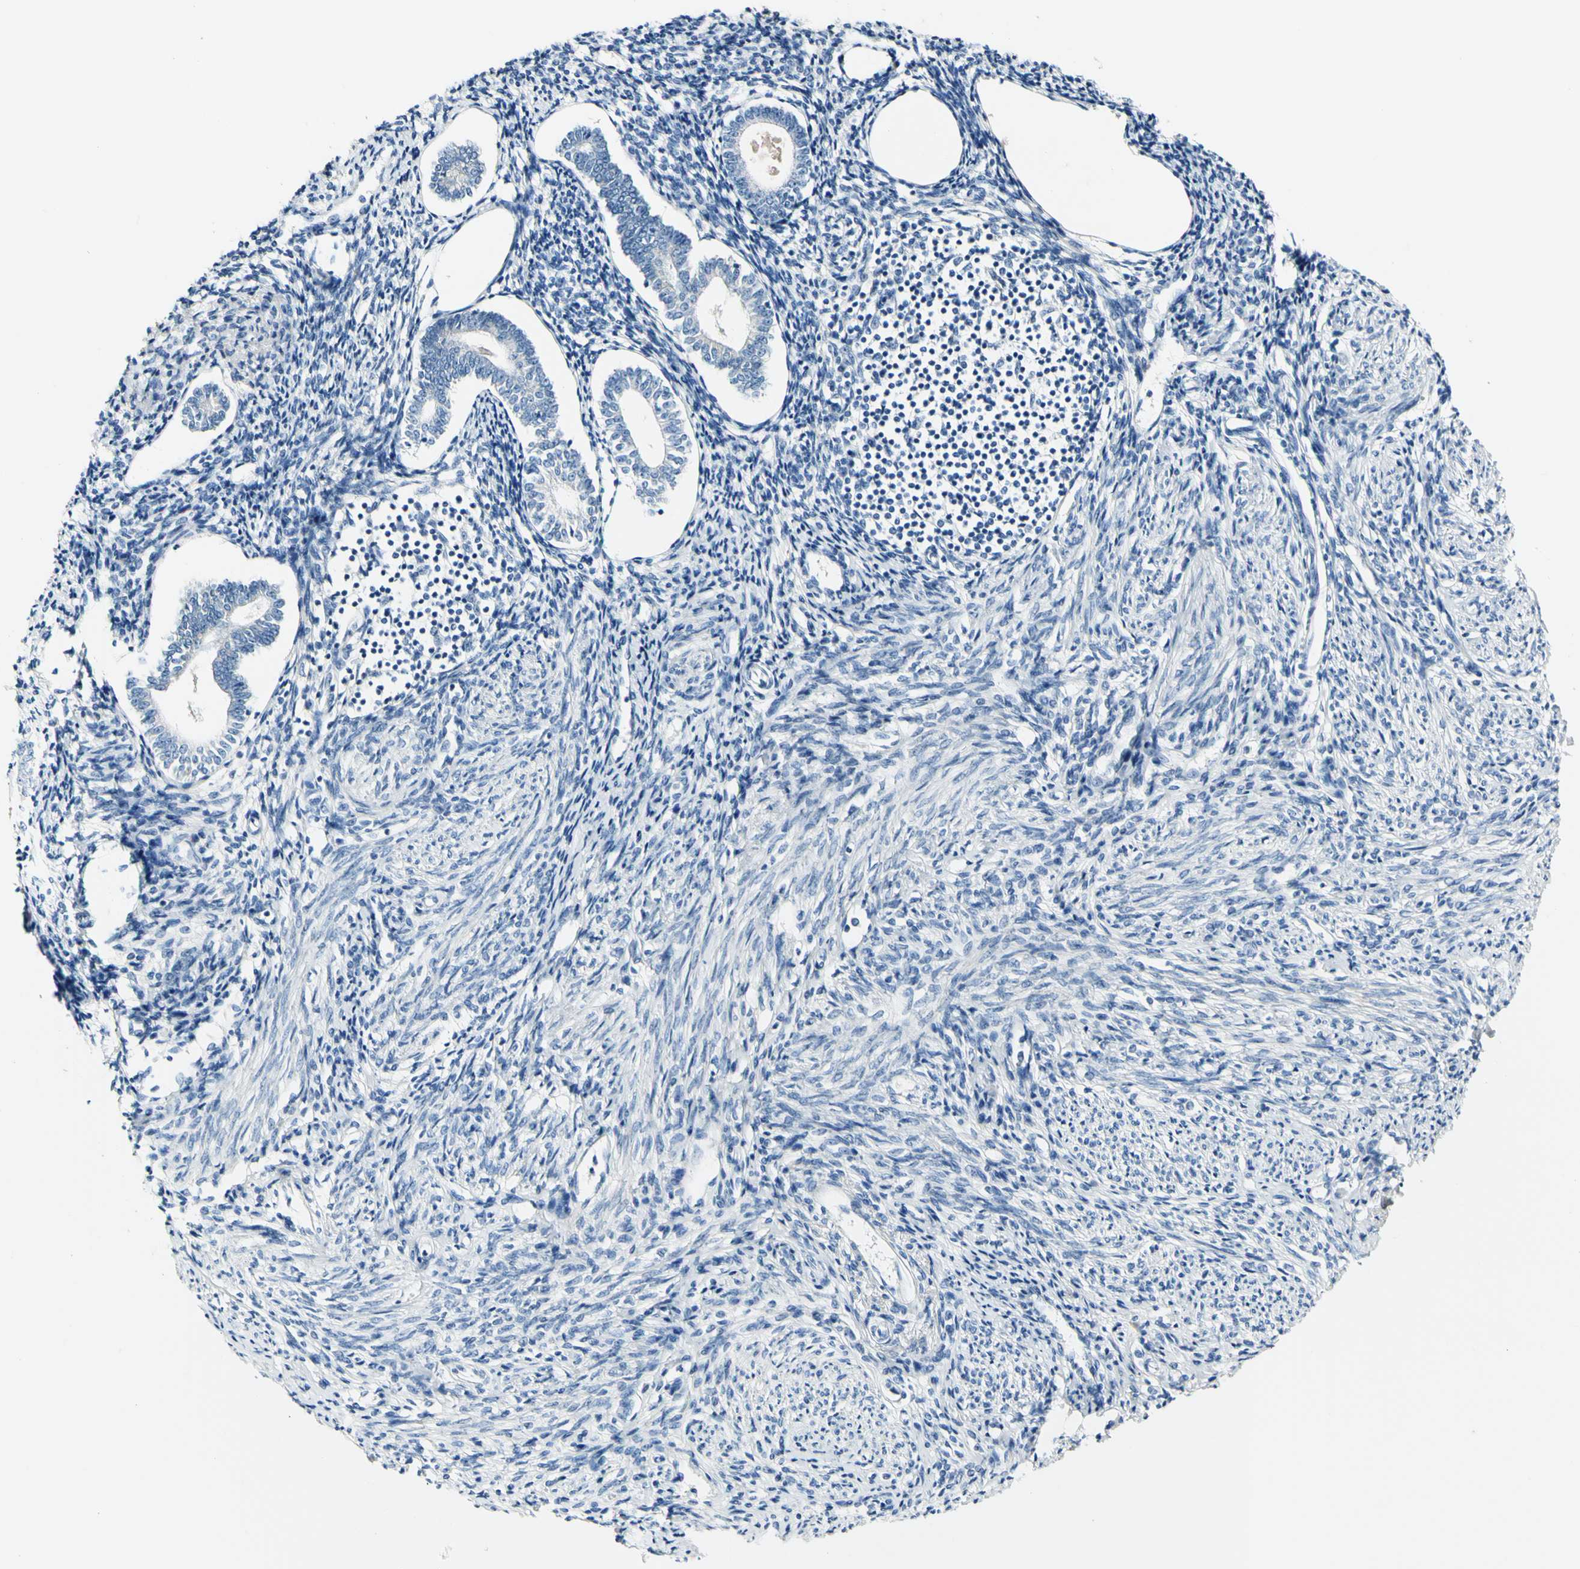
{"staining": {"intensity": "weak", "quantity": "<25%", "location": "cytoplasmic/membranous"}, "tissue": "endometrium", "cell_type": "Cells in endometrial stroma", "image_type": "normal", "snomed": [{"axis": "morphology", "description": "Normal tissue, NOS"}, {"axis": "topography", "description": "Endometrium"}], "caption": "IHC micrograph of unremarkable endometrium stained for a protein (brown), which exhibits no staining in cells in endometrial stroma. (Stains: DAB (3,3'-diaminobenzidine) immunohistochemistry (IHC) with hematoxylin counter stain, Microscopy: brightfield microscopy at high magnification).", "gene": "COL6A3", "patient": {"sex": "female", "age": 71}}